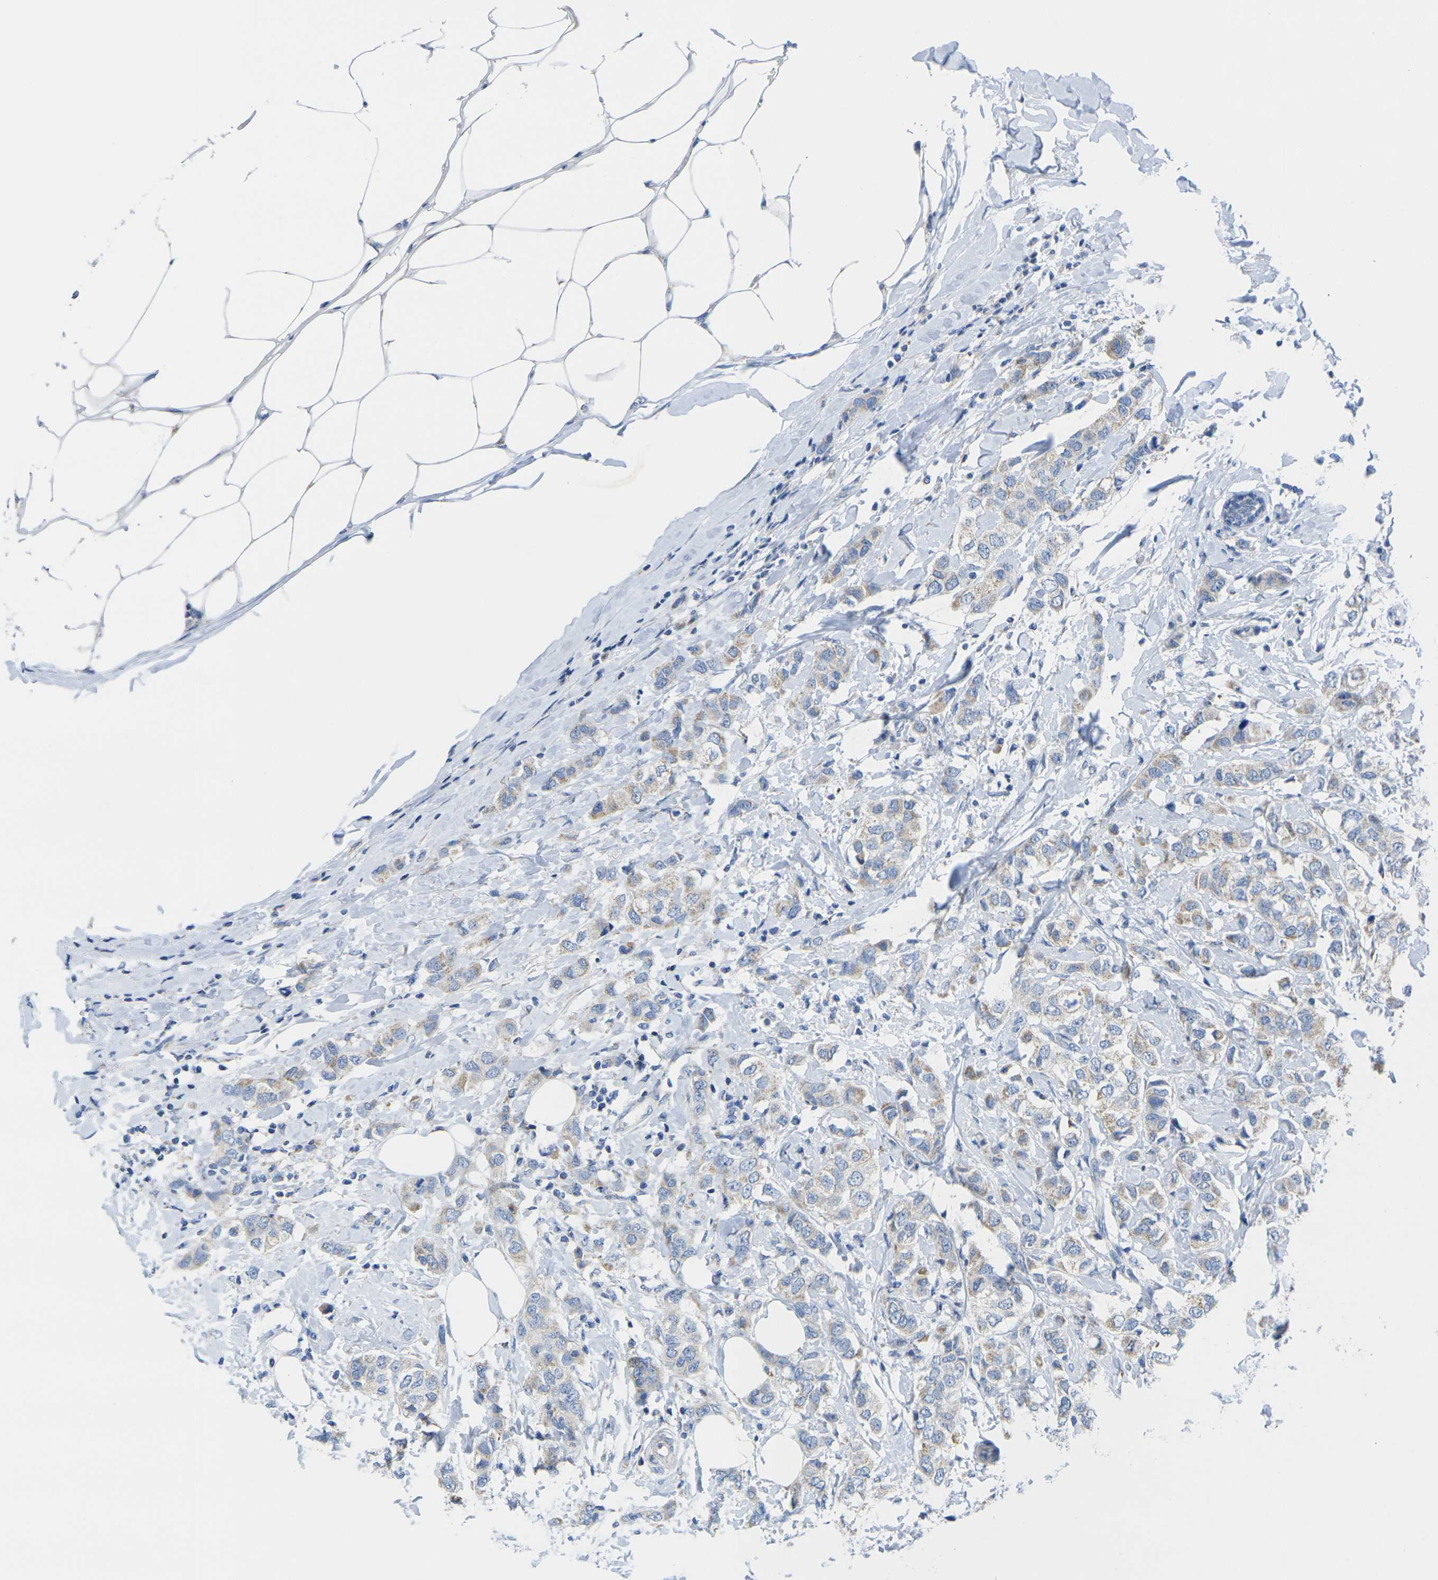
{"staining": {"intensity": "negative", "quantity": "none", "location": "none"}, "tissue": "breast cancer", "cell_type": "Tumor cells", "image_type": "cancer", "snomed": [{"axis": "morphology", "description": "Duct carcinoma"}, {"axis": "topography", "description": "Breast"}], "caption": "Immunohistochemistry micrograph of human breast cancer (invasive ductal carcinoma) stained for a protein (brown), which demonstrates no expression in tumor cells.", "gene": "TMEM204", "patient": {"sex": "female", "age": 50}}